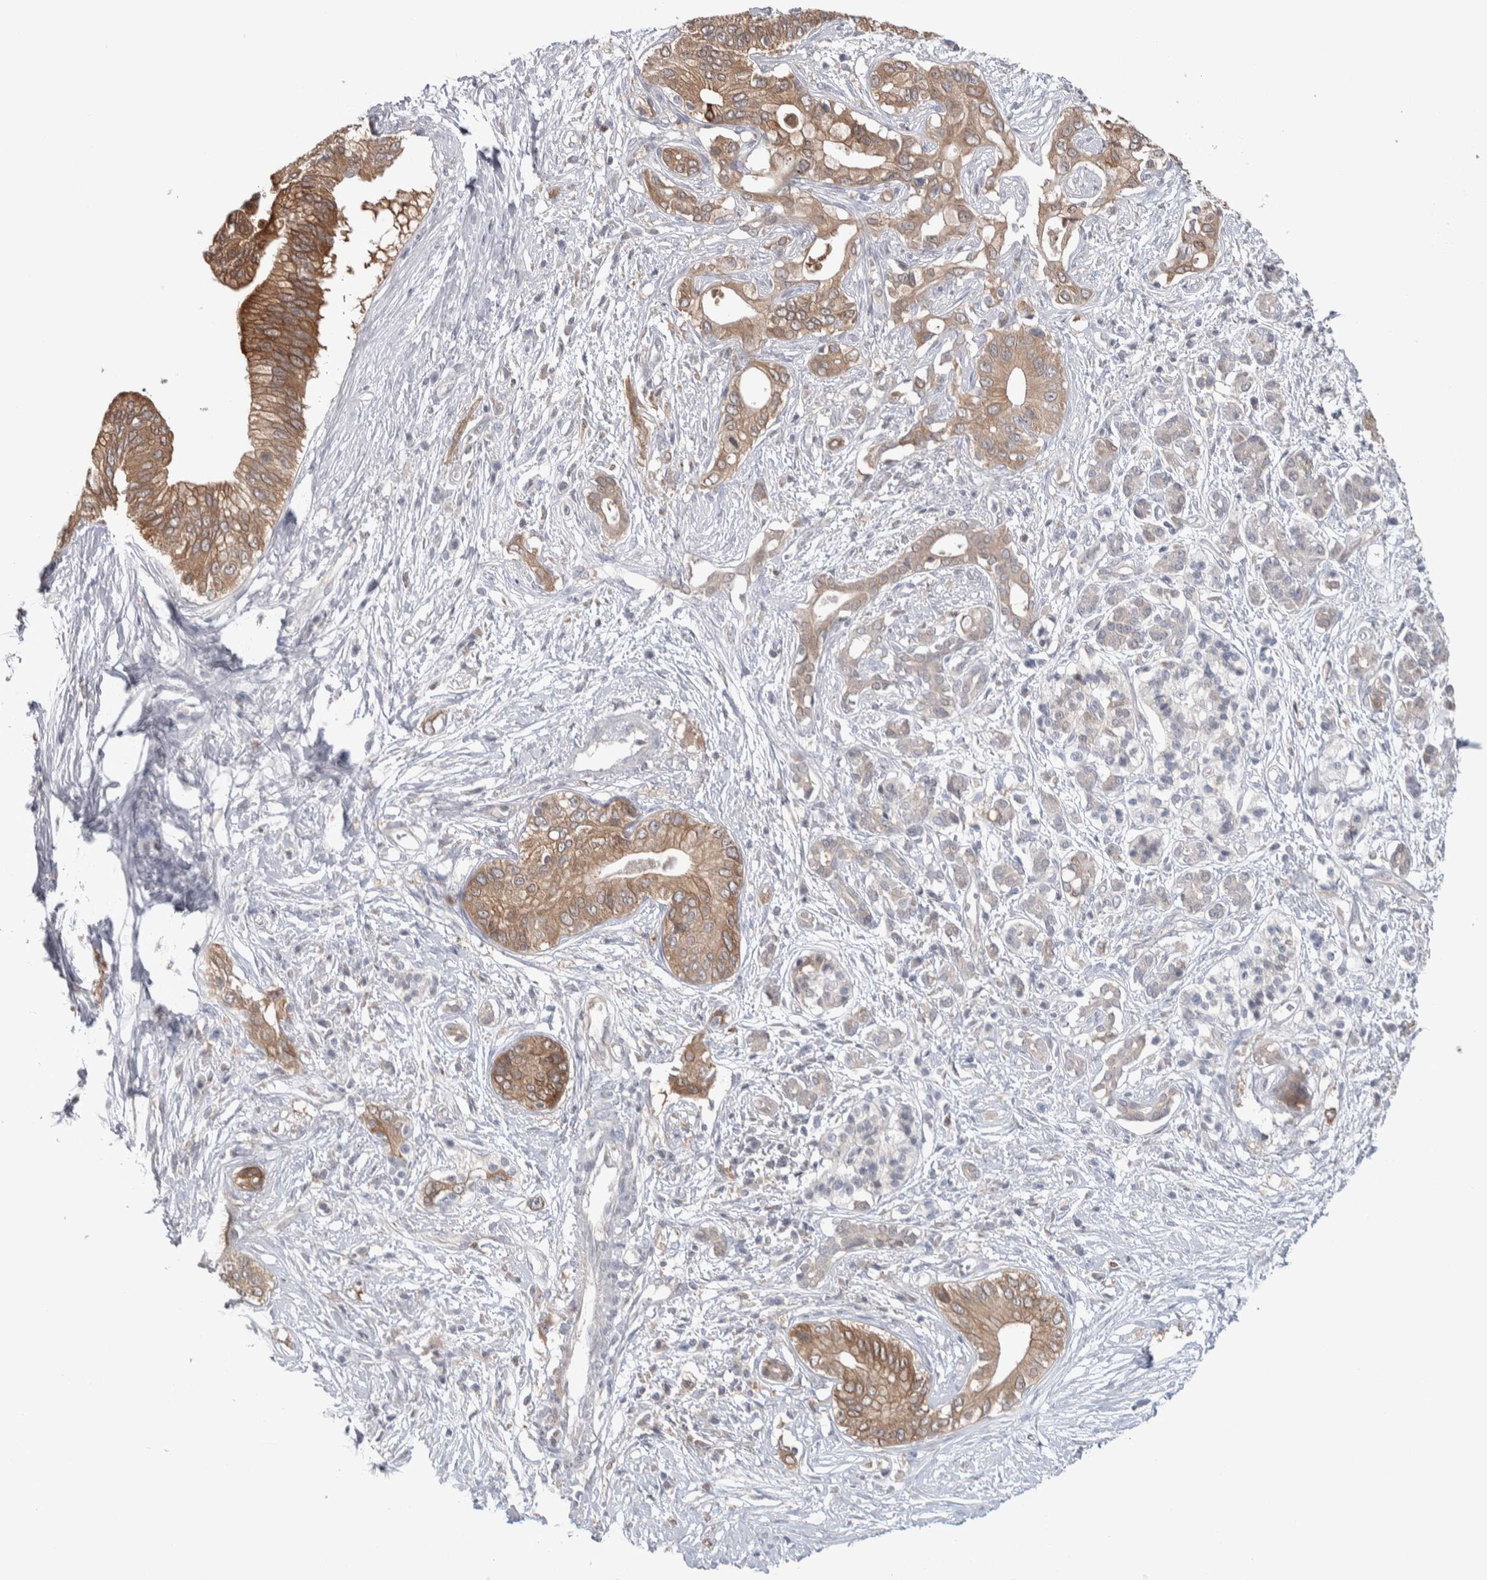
{"staining": {"intensity": "moderate", "quantity": ">75%", "location": "cytoplasmic/membranous"}, "tissue": "pancreatic cancer", "cell_type": "Tumor cells", "image_type": "cancer", "snomed": [{"axis": "morphology", "description": "Normal tissue, NOS"}, {"axis": "morphology", "description": "Adenocarcinoma, NOS"}, {"axis": "topography", "description": "Pancreas"}, {"axis": "topography", "description": "Peripheral nerve tissue"}], "caption": "High-power microscopy captured an immunohistochemistry (IHC) micrograph of adenocarcinoma (pancreatic), revealing moderate cytoplasmic/membranous expression in about >75% of tumor cells. (DAB (3,3'-diaminobenzidine) IHC, brown staining for protein, blue staining for nuclei).", "gene": "HTATIP2", "patient": {"sex": "male", "age": 59}}